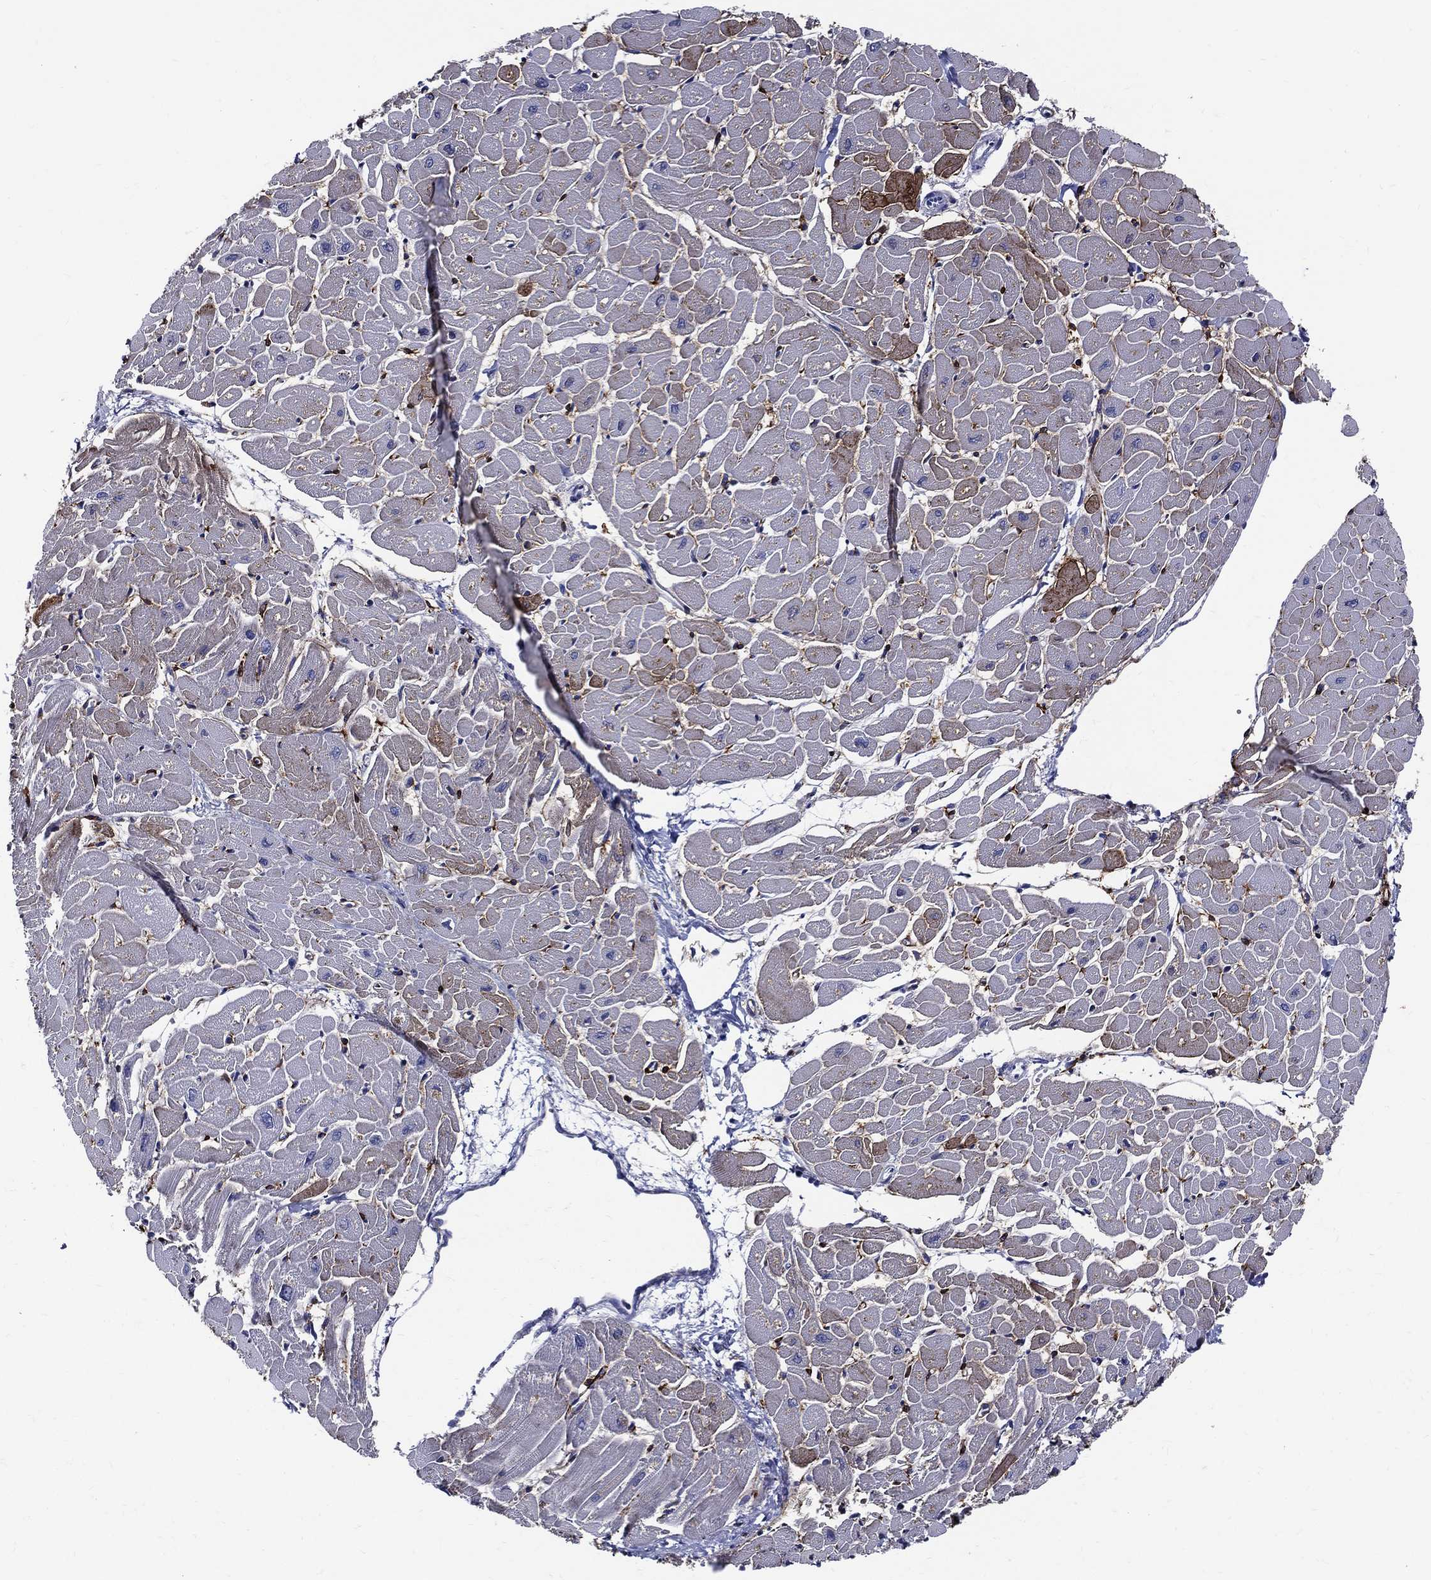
{"staining": {"intensity": "moderate", "quantity": "<25%", "location": "cytoplasmic/membranous"}, "tissue": "heart muscle", "cell_type": "Cardiomyocytes", "image_type": "normal", "snomed": [{"axis": "morphology", "description": "Normal tissue, NOS"}, {"axis": "topography", "description": "Heart"}], "caption": "High-magnification brightfield microscopy of normal heart muscle stained with DAB (3,3'-diaminobenzidine) (brown) and counterstained with hematoxylin (blue). cardiomyocytes exhibit moderate cytoplasmic/membranous staining is present in approximately<25% of cells.", "gene": "ACE2", "patient": {"sex": "male", "age": 57}}